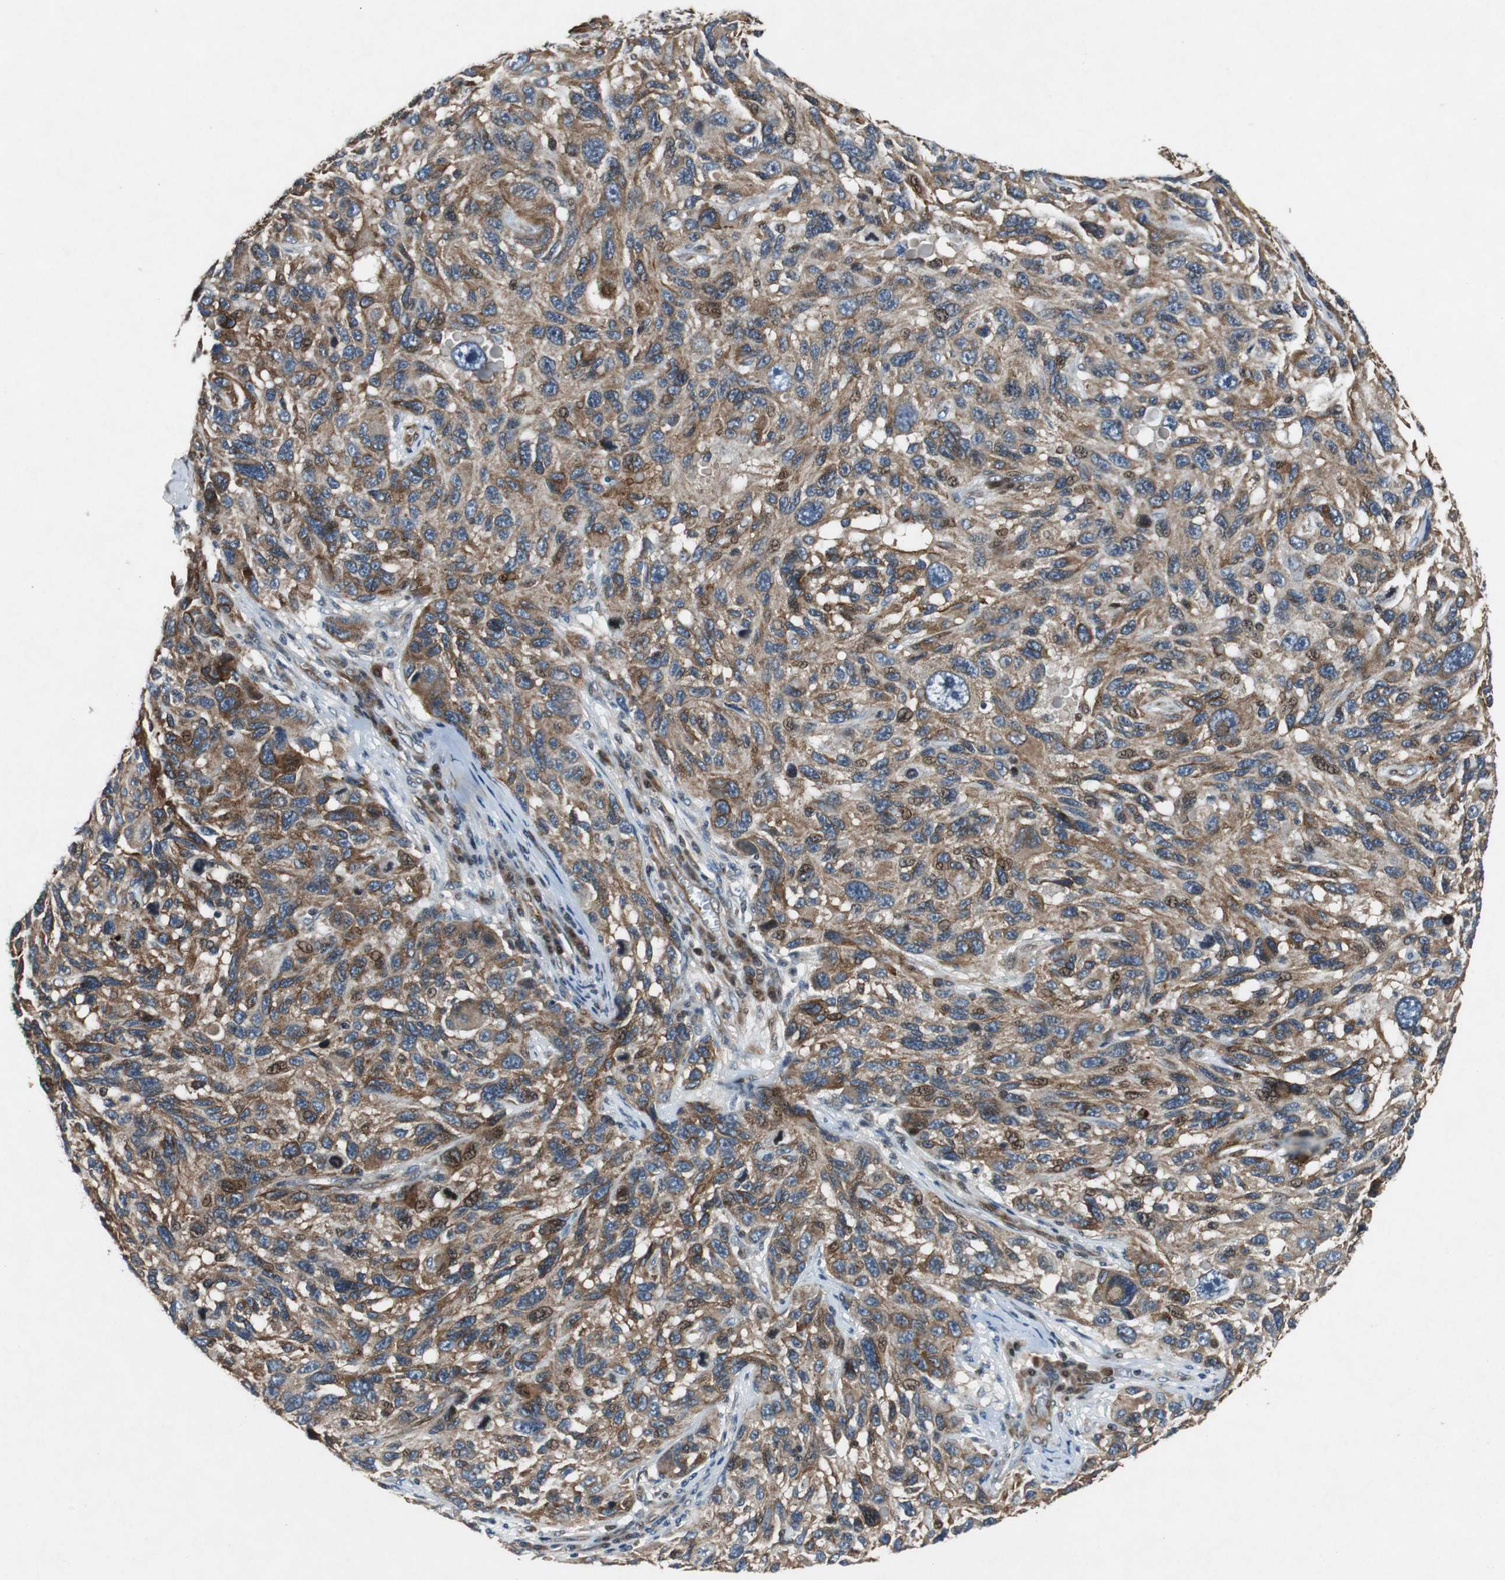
{"staining": {"intensity": "moderate", "quantity": ">75%", "location": "cytoplasmic/membranous"}, "tissue": "melanoma", "cell_type": "Tumor cells", "image_type": "cancer", "snomed": [{"axis": "morphology", "description": "Malignant melanoma, NOS"}, {"axis": "topography", "description": "Skin"}], "caption": "A medium amount of moderate cytoplasmic/membranous staining is seen in approximately >75% of tumor cells in melanoma tissue. Nuclei are stained in blue.", "gene": "TUBA4A", "patient": {"sex": "male", "age": 53}}